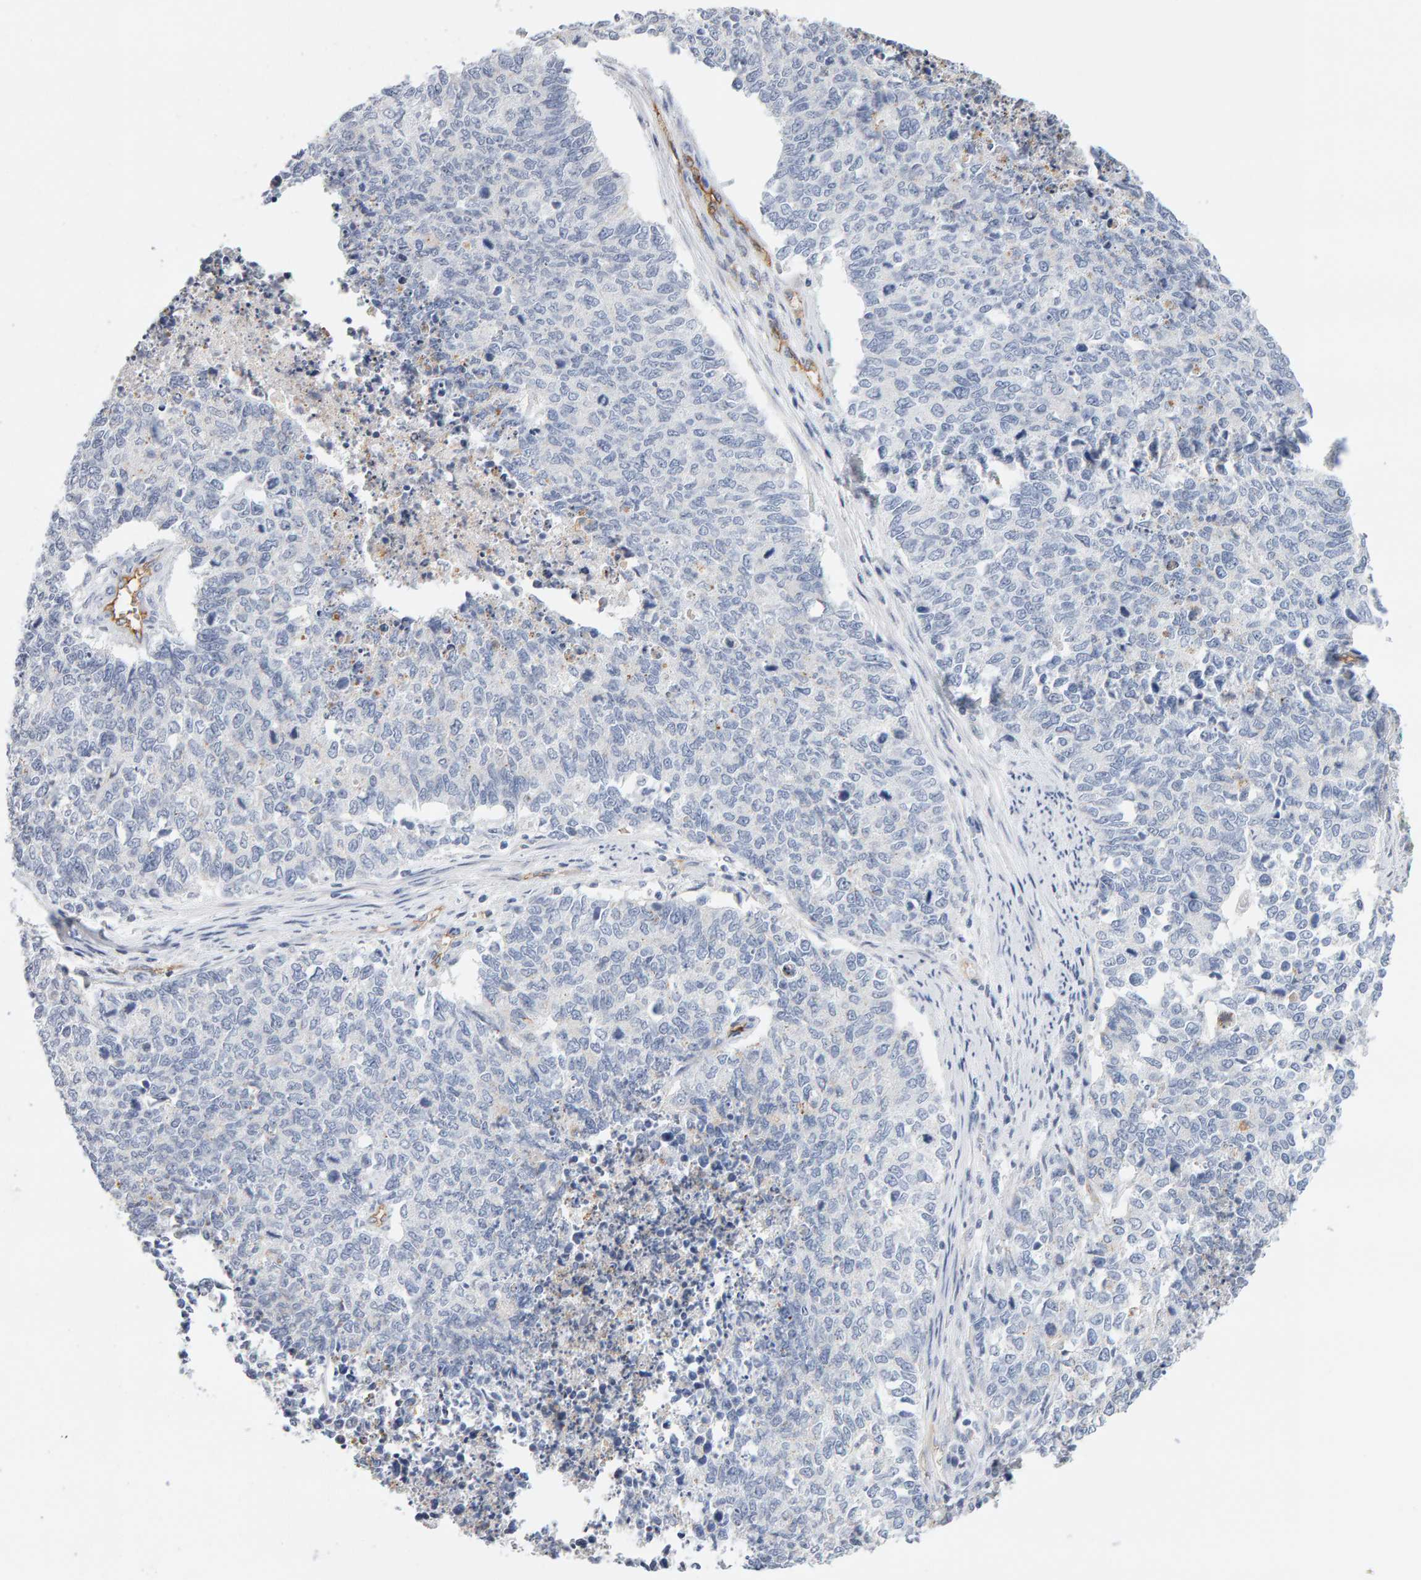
{"staining": {"intensity": "negative", "quantity": "none", "location": "none"}, "tissue": "cervical cancer", "cell_type": "Tumor cells", "image_type": "cancer", "snomed": [{"axis": "morphology", "description": "Squamous cell carcinoma, NOS"}, {"axis": "topography", "description": "Cervix"}], "caption": "This is an IHC image of human cervical cancer. There is no expression in tumor cells.", "gene": "METRNL", "patient": {"sex": "female", "age": 63}}